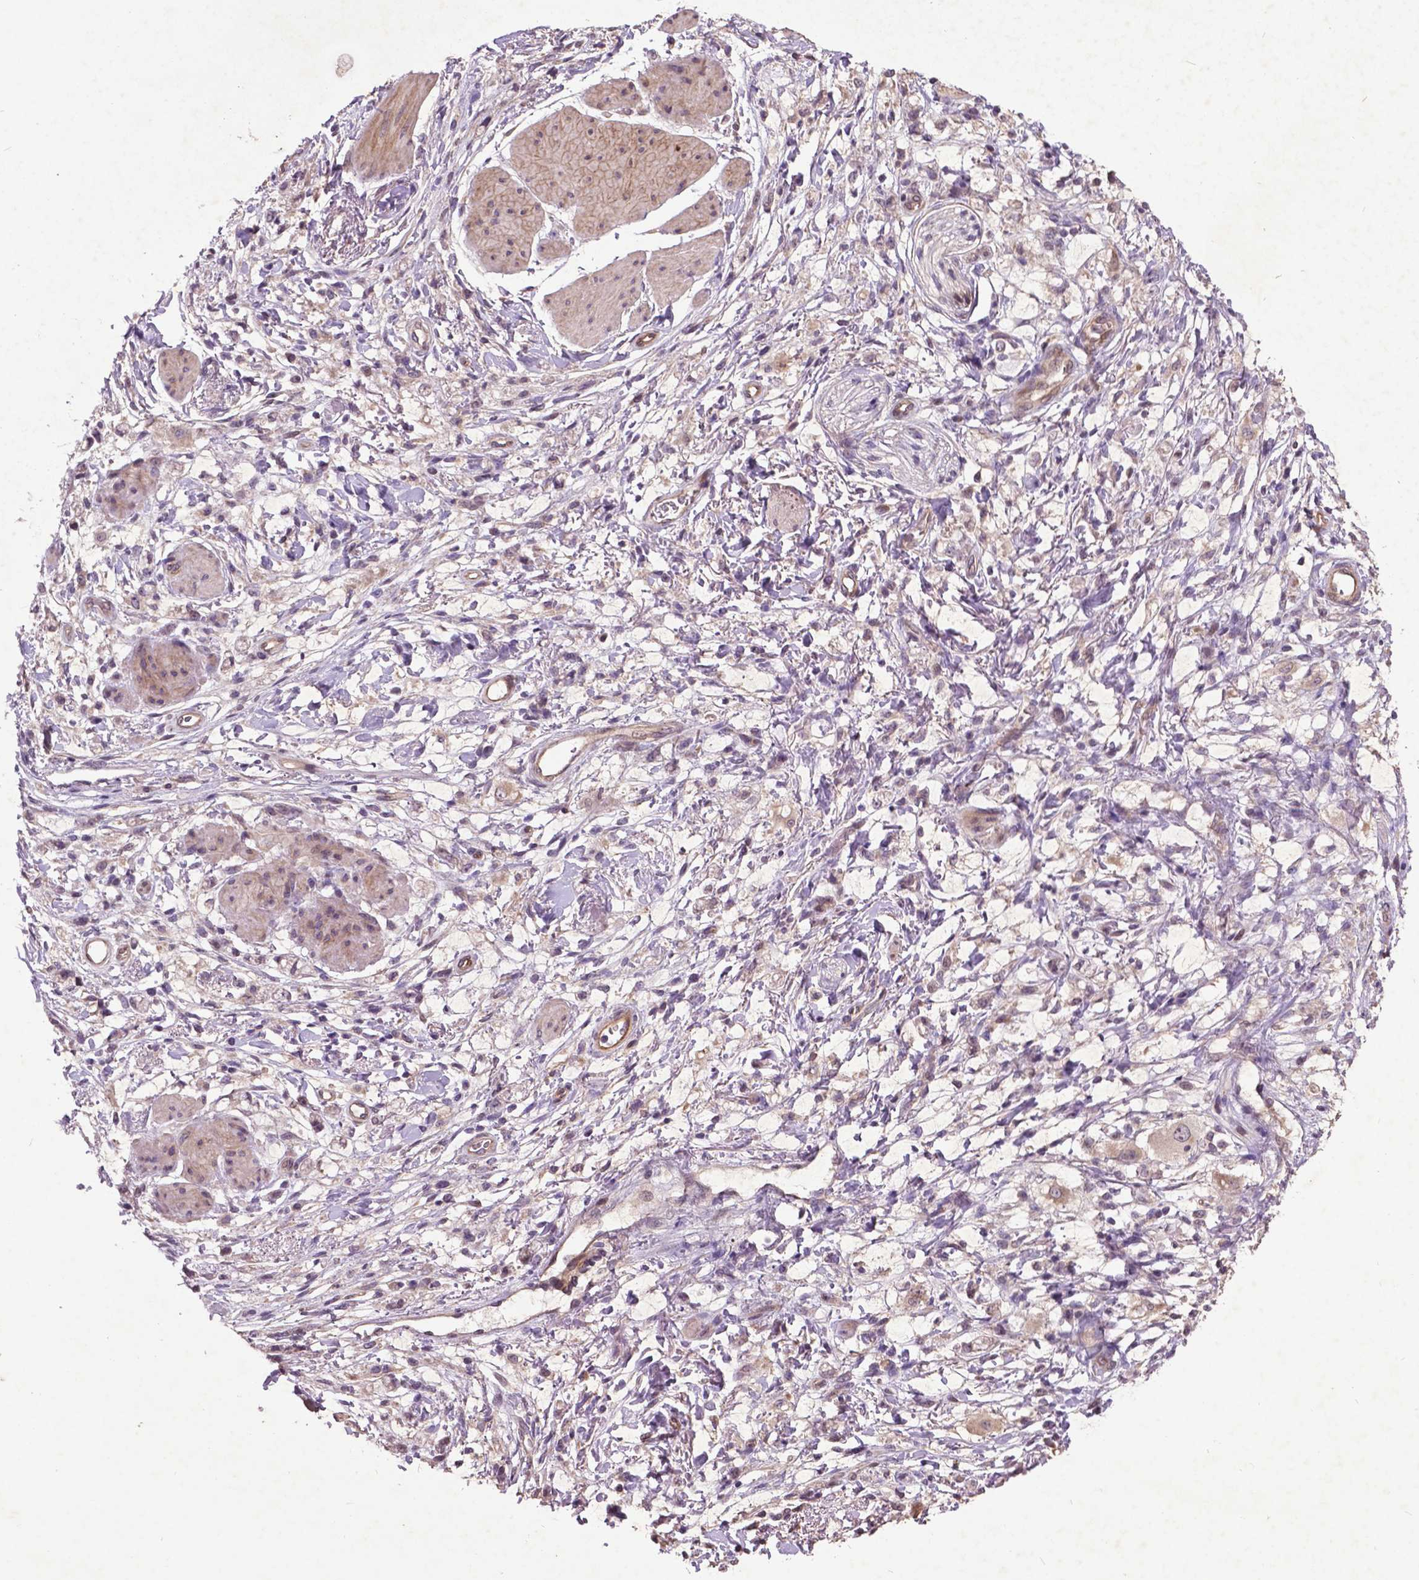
{"staining": {"intensity": "negative", "quantity": "none", "location": "none"}, "tissue": "stomach cancer", "cell_type": "Tumor cells", "image_type": "cancer", "snomed": [{"axis": "morphology", "description": "Adenocarcinoma, NOS"}, {"axis": "topography", "description": "Stomach"}], "caption": "Immunohistochemistry image of neoplastic tissue: stomach adenocarcinoma stained with DAB (3,3'-diaminobenzidine) exhibits no significant protein expression in tumor cells.", "gene": "AP1S3", "patient": {"sex": "female", "age": 60}}